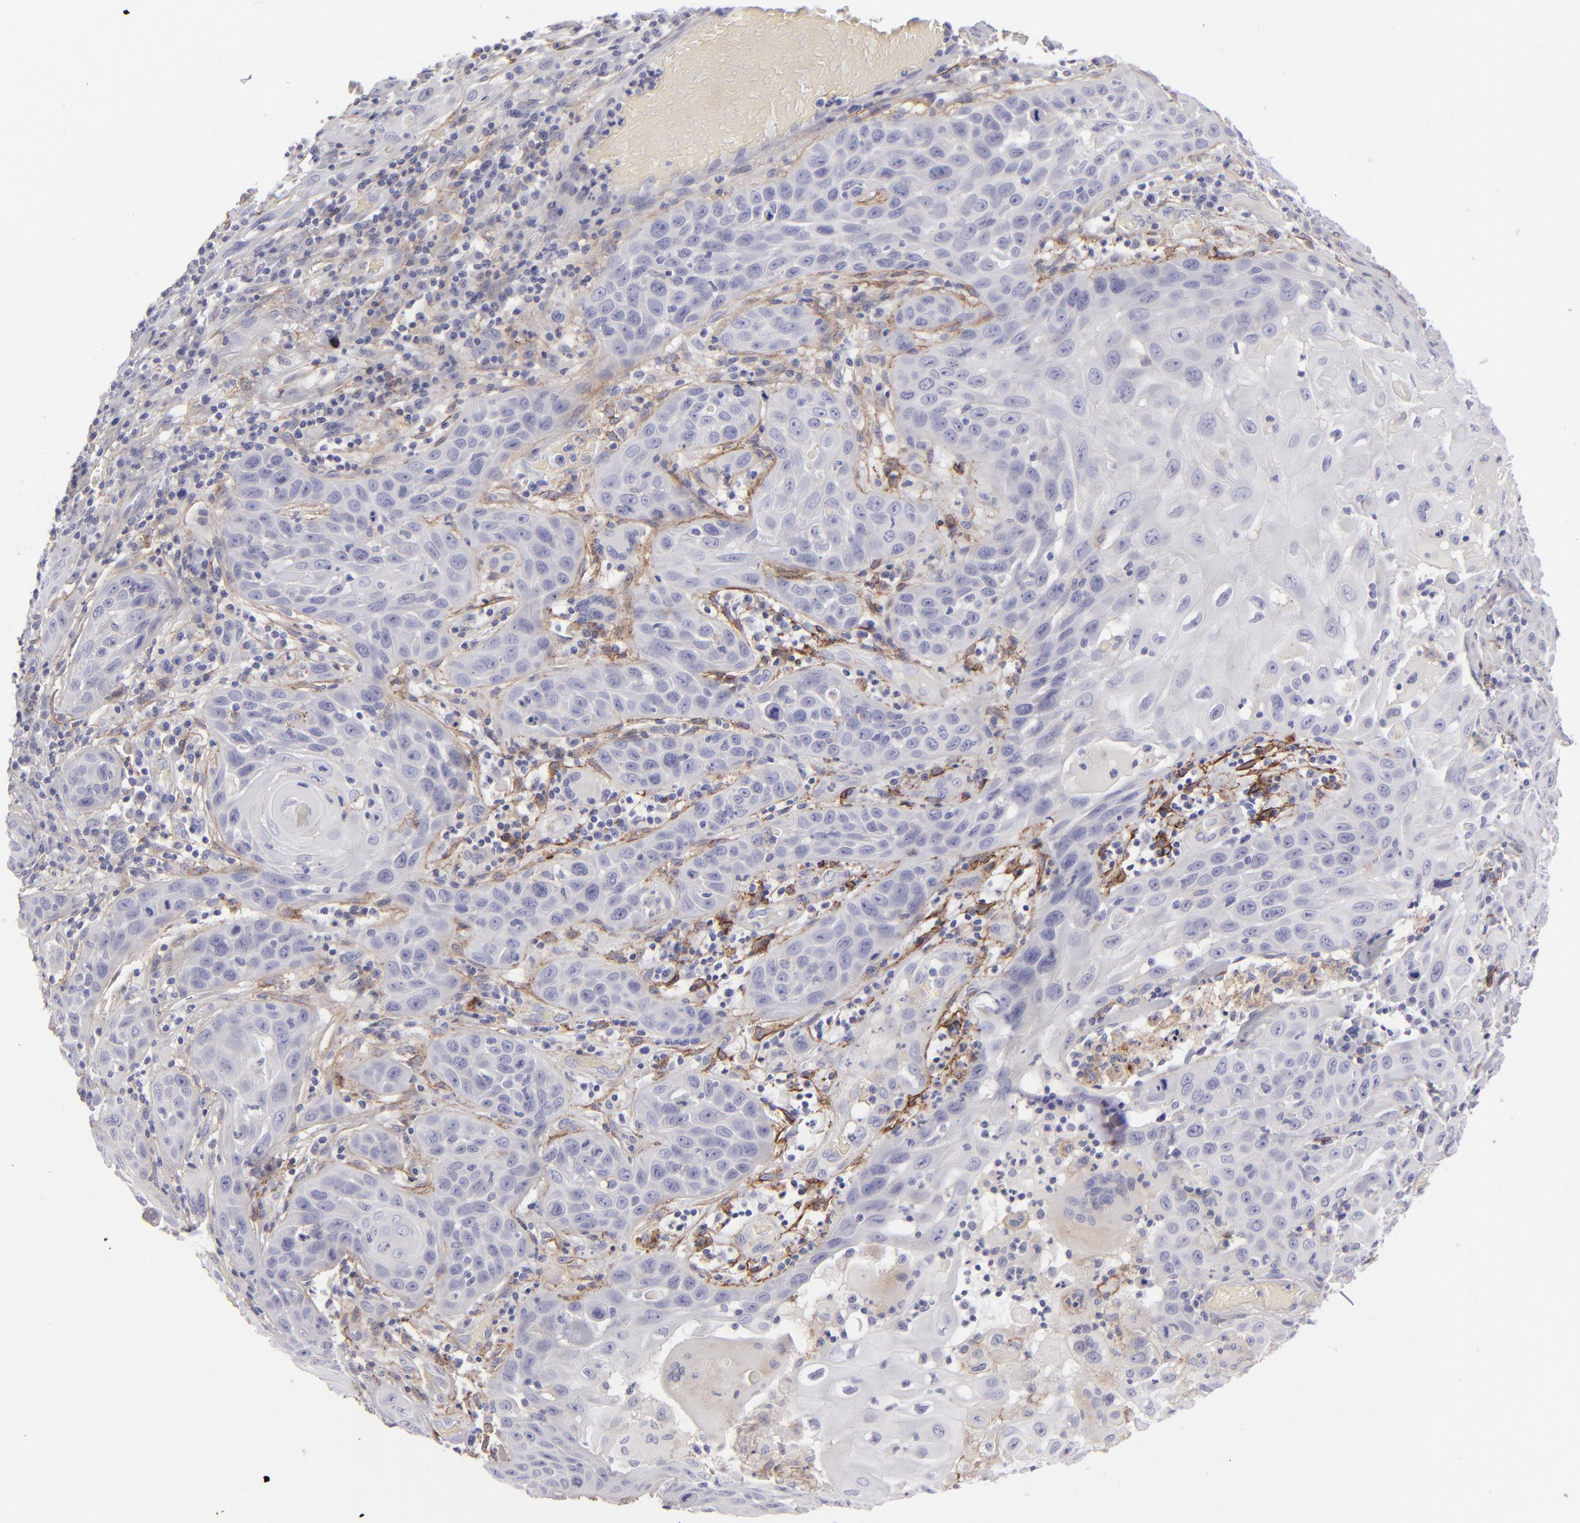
{"staining": {"intensity": "negative", "quantity": "none", "location": "none"}, "tissue": "skin cancer", "cell_type": "Tumor cells", "image_type": "cancer", "snomed": [{"axis": "morphology", "description": "Squamous cell carcinoma, NOS"}, {"axis": "topography", "description": "Skin"}], "caption": "Tumor cells show no significant staining in skin squamous cell carcinoma. (Immunohistochemistry, brightfield microscopy, high magnification).", "gene": "ANPEP", "patient": {"sex": "male", "age": 84}}